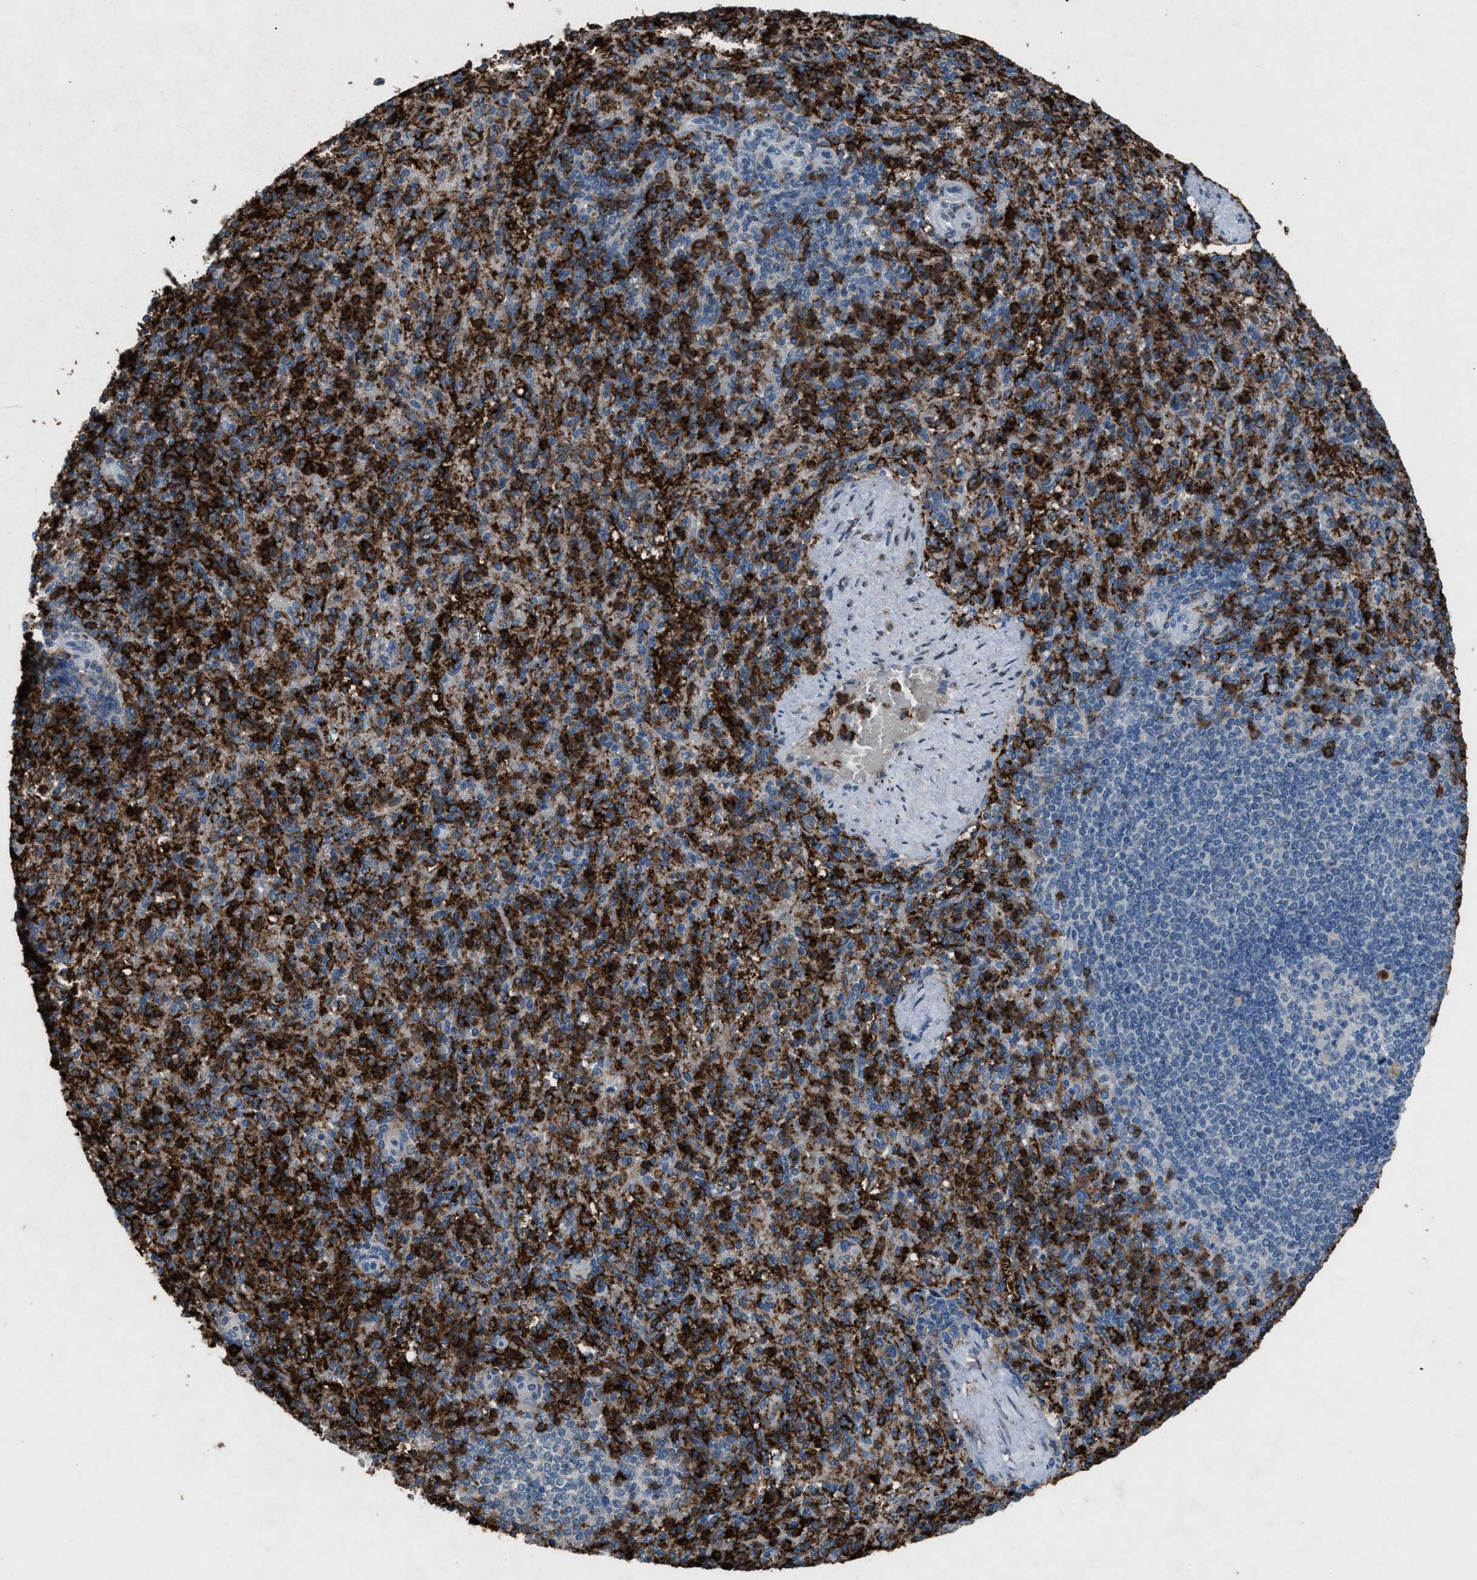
{"staining": {"intensity": "strong", "quantity": ">75%", "location": "cytoplasmic/membranous"}, "tissue": "spleen", "cell_type": "Cells in red pulp", "image_type": "normal", "snomed": [{"axis": "morphology", "description": "Normal tissue, NOS"}, {"axis": "topography", "description": "Spleen"}], "caption": "An image of human spleen stained for a protein reveals strong cytoplasmic/membranous brown staining in cells in red pulp. (Stains: DAB (3,3'-diaminobenzidine) in brown, nuclei in blue, Microscopy: brightfield microscopy at high magnification).", "gene": "FCER1G", "patient": {"sex": "female", "age": 74}}